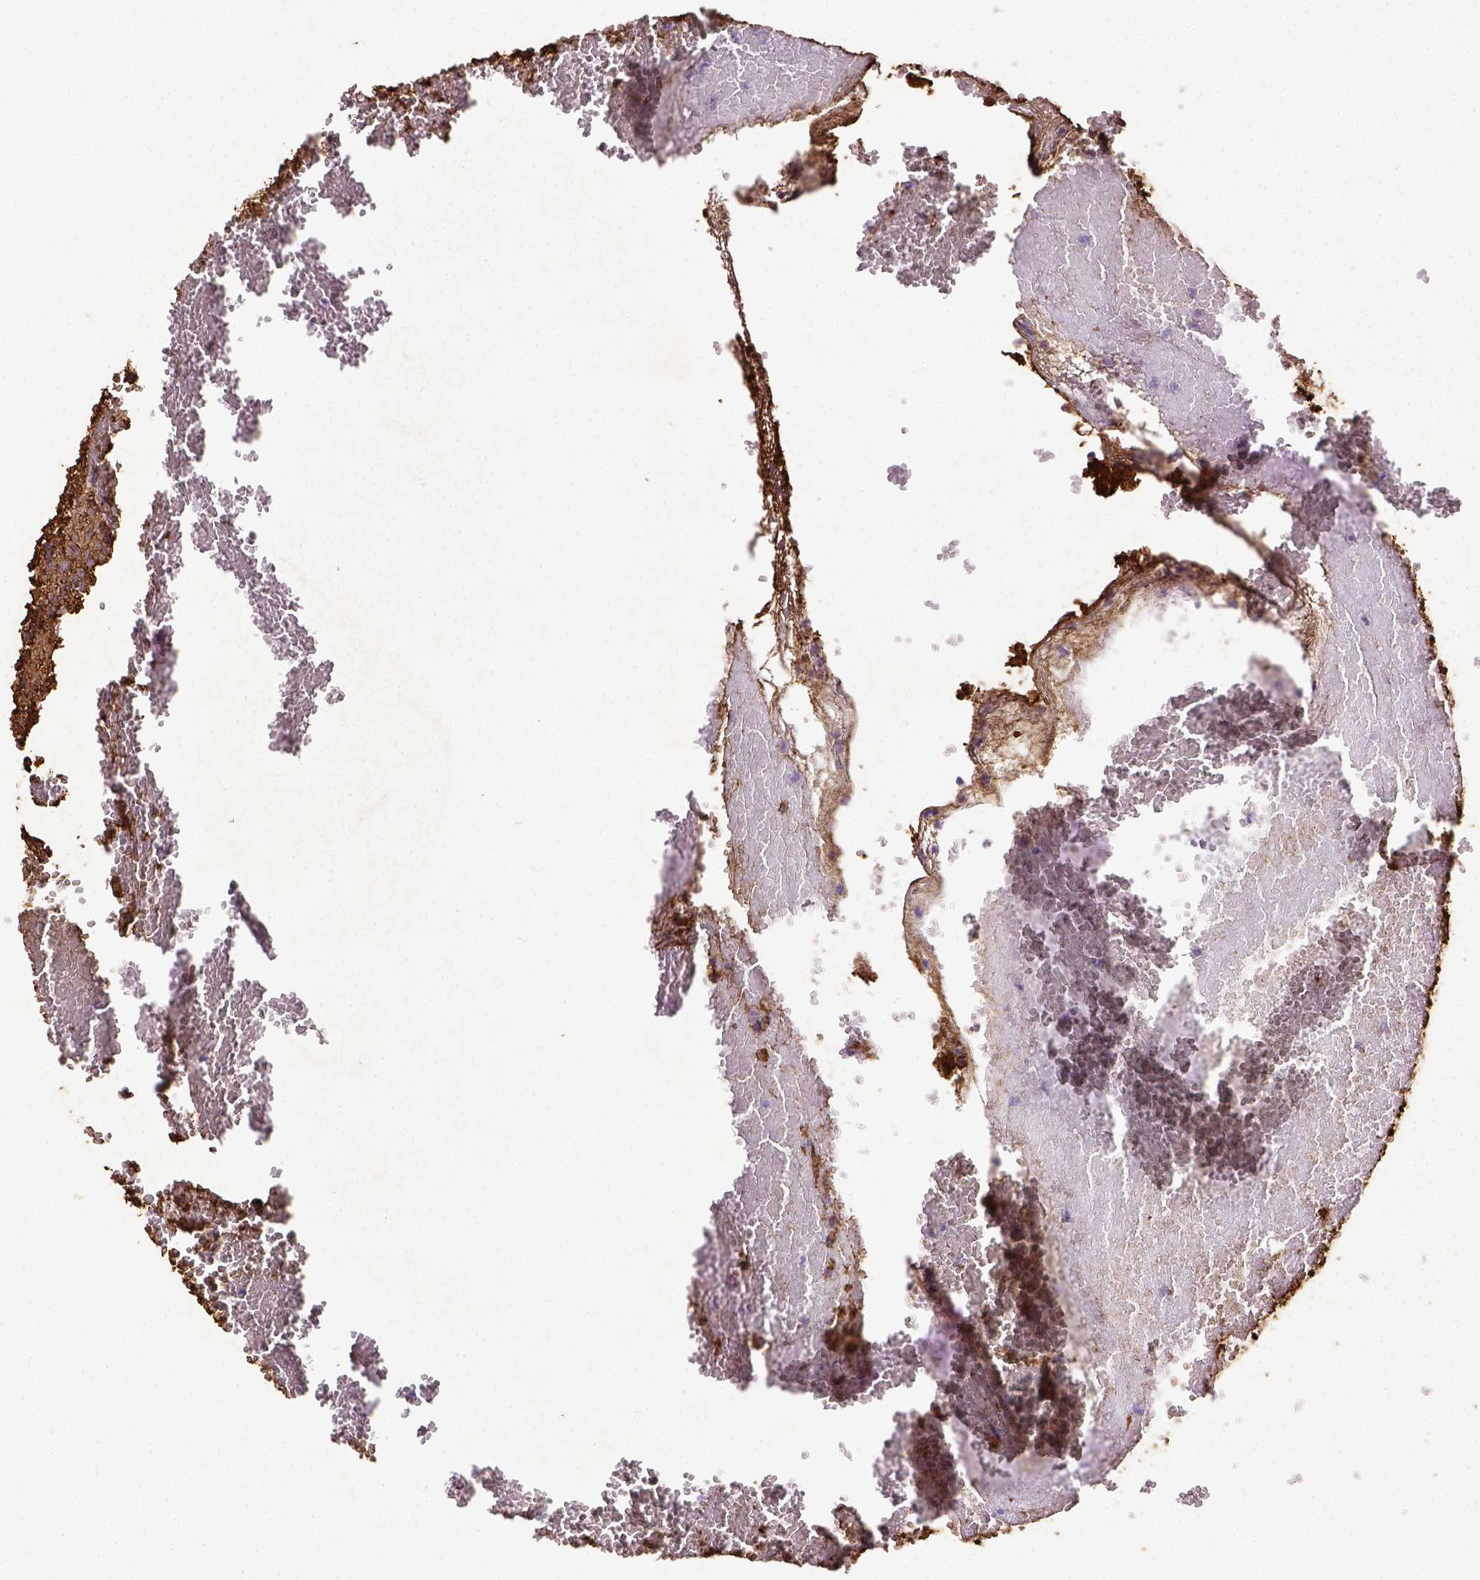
{"staining": {"intensity": "strong", "quantity": ">75%", "location": "cytoplasmic/membranous"}, "tissue": "glioma", "cell_type": "Tumor cells", "image_type": "cancer", "snomed": [{"axis": "morphology", "description": "Glioma, malignant, Low grade"}, {"axis": "topography", "description": "Brain"}], "caption": "Glioma stained with DAB (3,3'-diaminobenzidine) immunohistochemistry reveals high levels of strong cytoplasmic/membranous staining in approximately >75% of tumor cells.", "gene": "B3GAT1", "patient": {"sex": "male", "age": 64}}